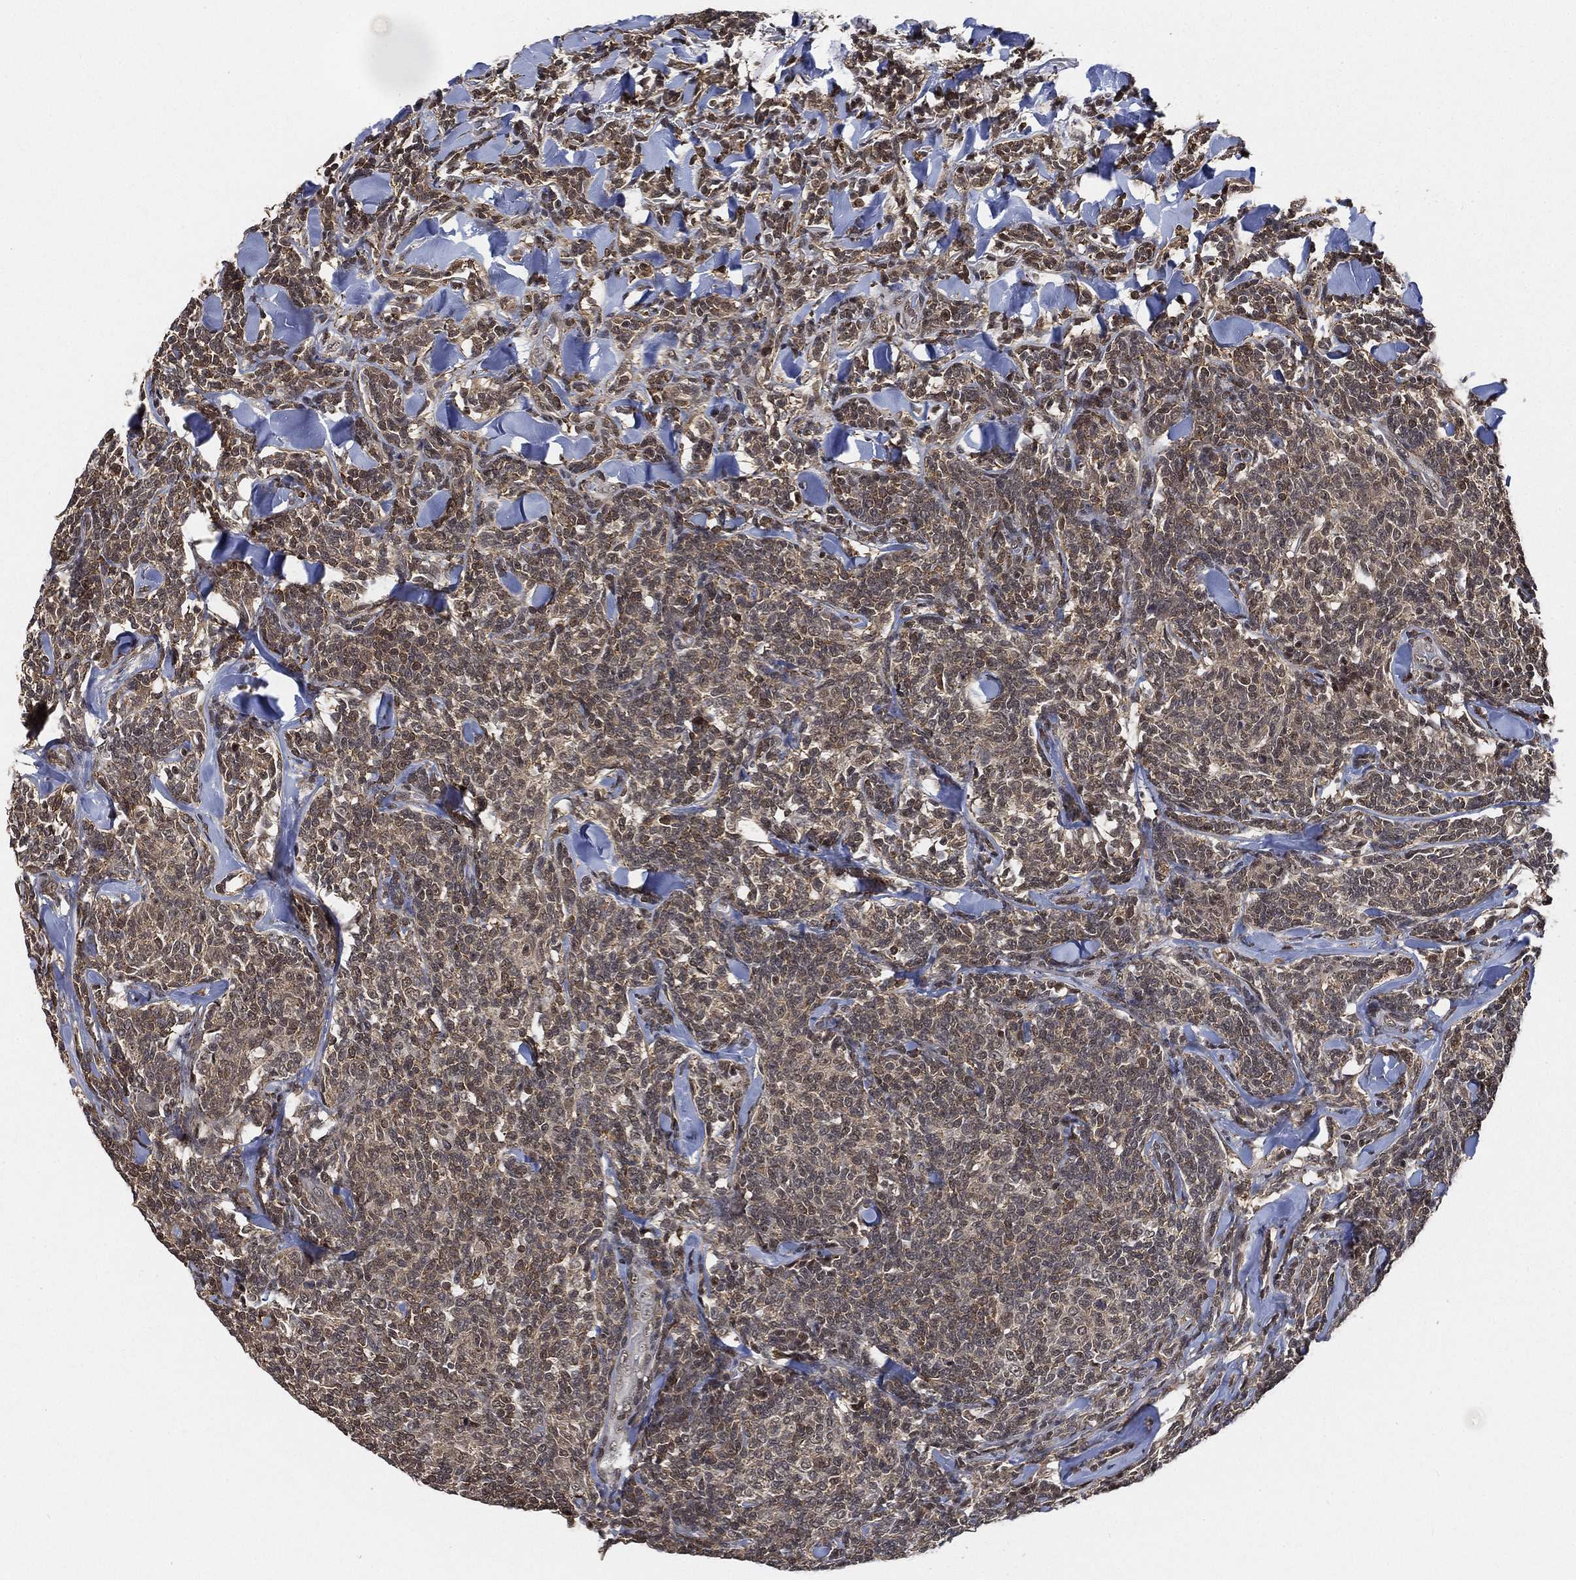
{"staining": {"intensity": "moderate", "quantity": "25%-75%", "location": "nuclear"}, "tissue": "lymphoma", "cell_type": "Tumor cells", "image_type": "cancer", "snomed": [{"axis": "morphology", "description": "Malignant lymphoma, non-Hodgkin's type, Low grade"}, {"axis": "topography", "description": "Lymph node"}], "caption": "Immunohistochemical staining of human low-grade malignant lymphoma, non-Hodgkin's type shows moderate nuclear protein staining in approximately 25%-75% of tumor cells. (DAB (3,3'-diaminobenzidine) = brown stain, brightfield microscopy at high magnification).", "gene": "RSRC2", "patient": {"sex": "female", "age": 56}}